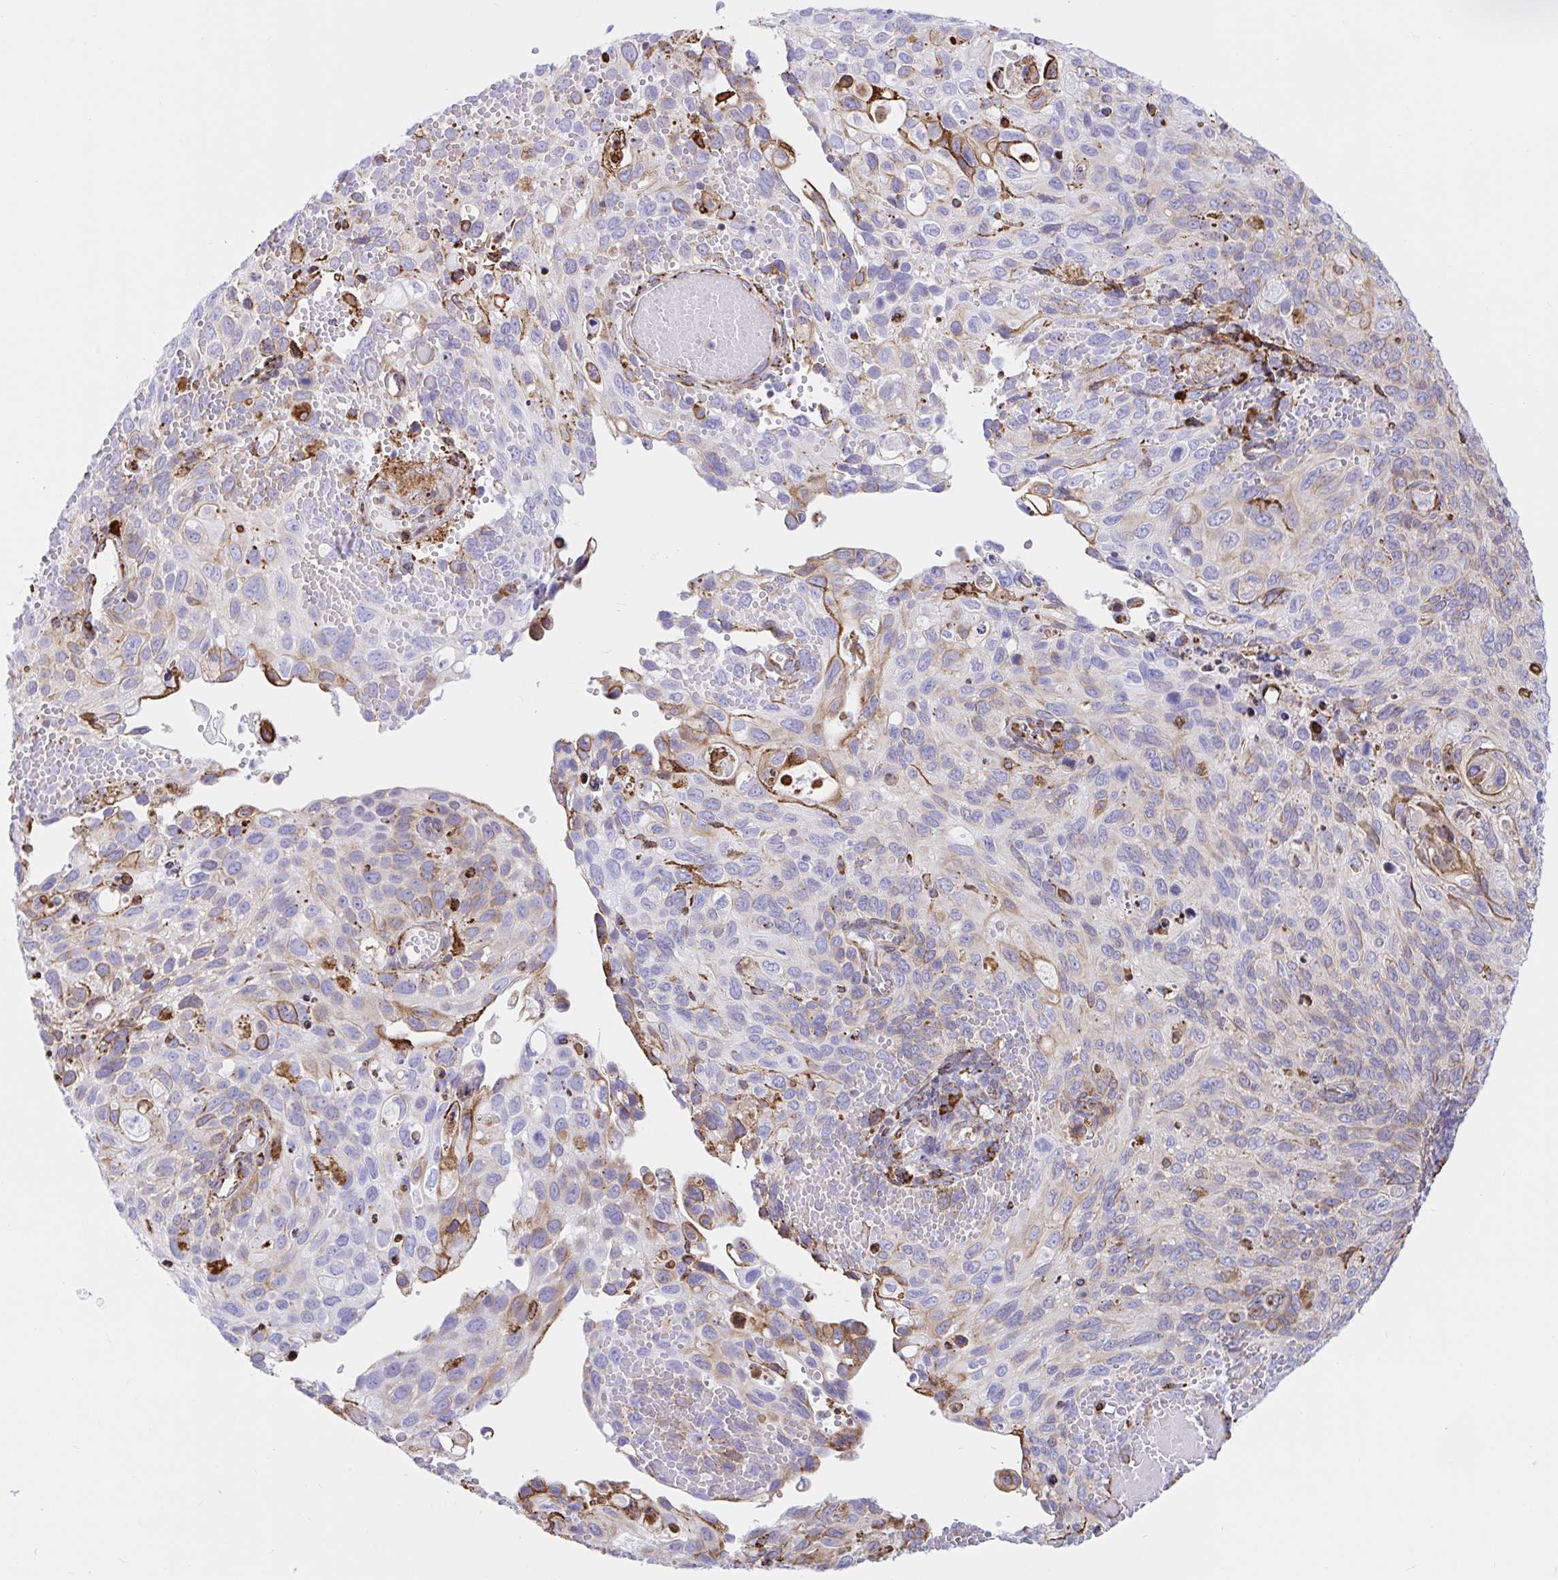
{"staining": {"intensity": "moderate", "quantity": "<25%", "location": "cytoplasmic/membranous"}, "tissue": "cervical cancer", "cell_type": "Tumor cells", "image_type": "cancer", "snomed": [{"axis": "morphology", "description": "Squamous cell carcinoma, NOS"}, {"axis": "topography", "description": "Cervix"}], "caption": "Immunohistochemical staining of human cervical cancer demonstrates low levels of moderate cytoplasmic/membranous expression in approximately <25% of tumor cells.", "gene": "CLGN", "patient": {"sex": "female", "age": 70}}